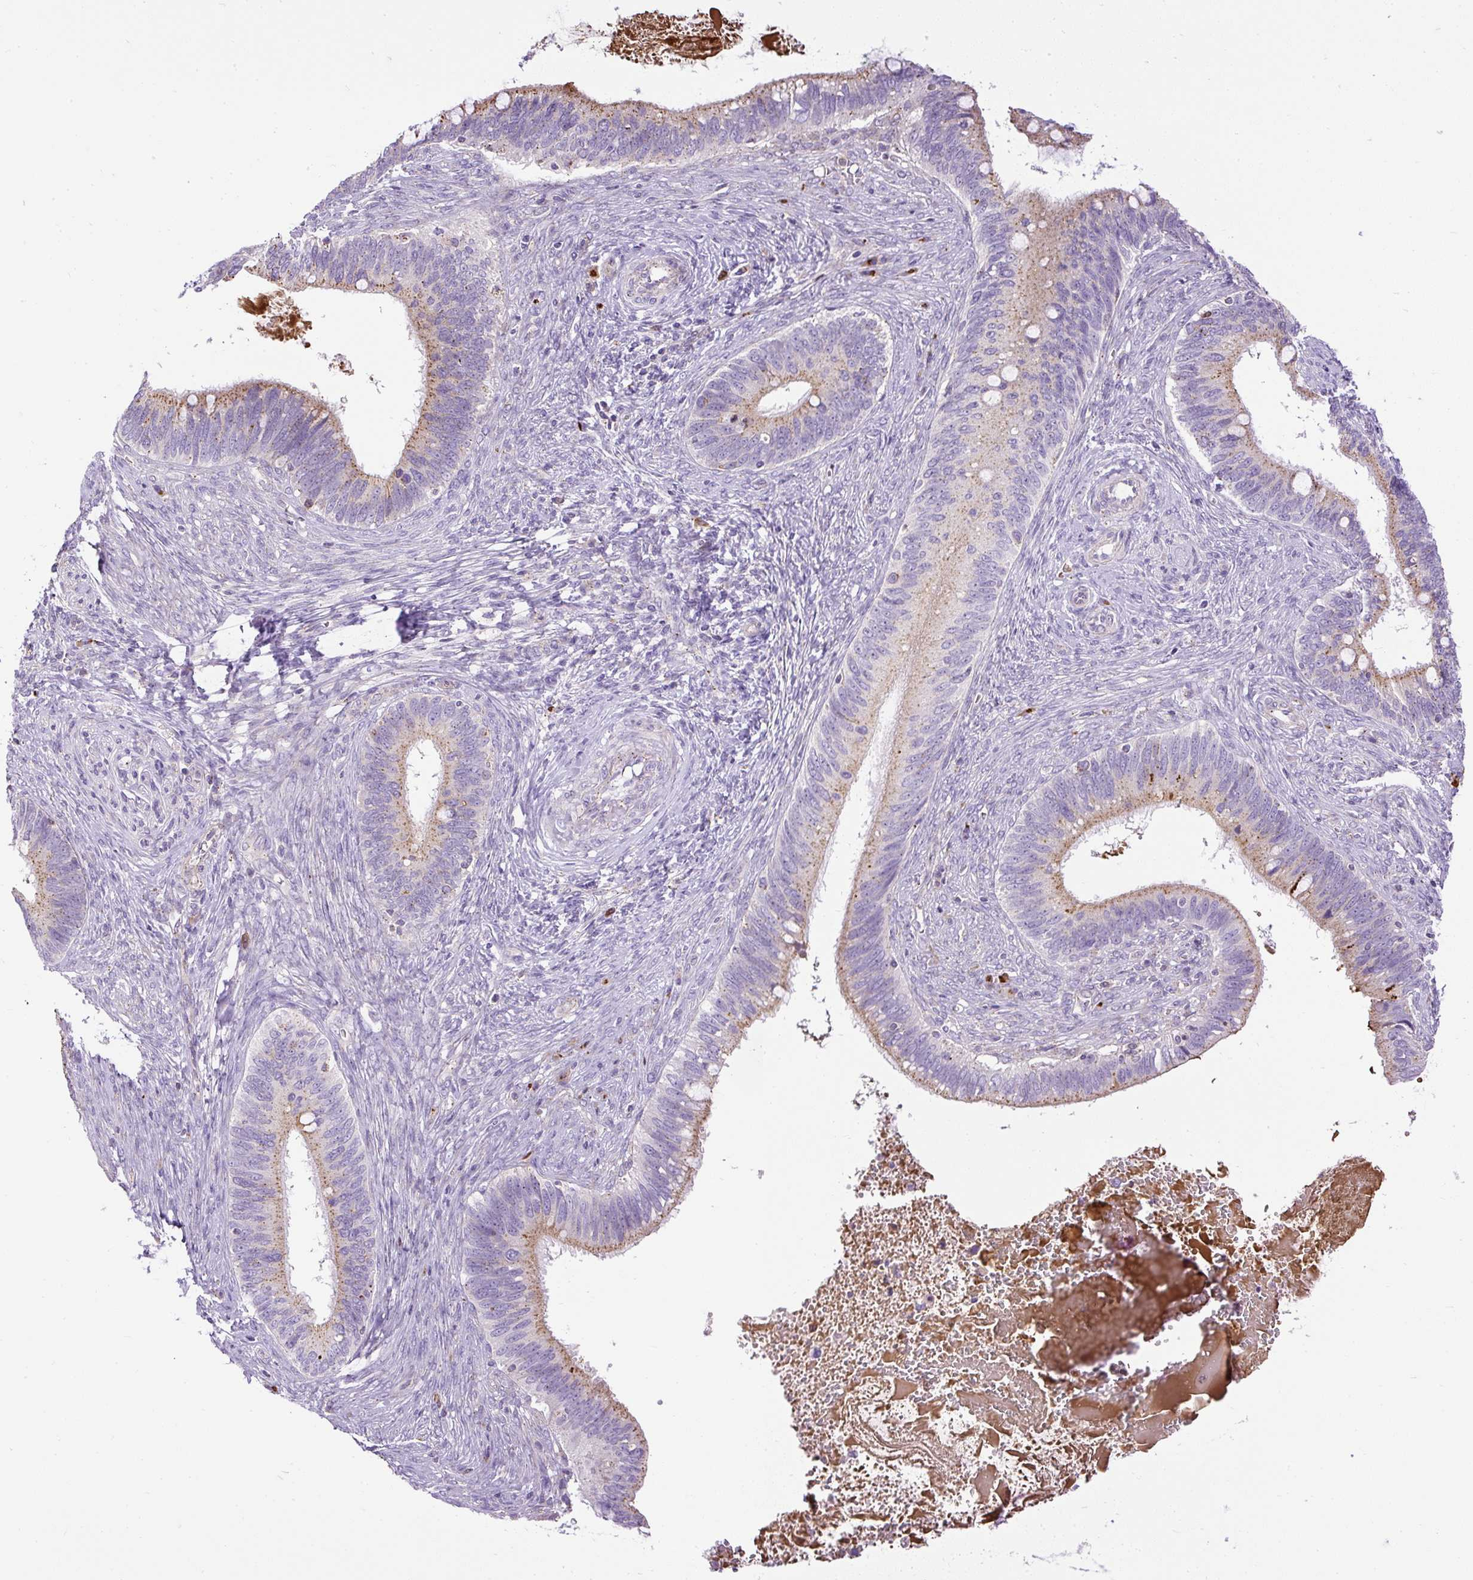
{"staining": {"intensity": "moderate", "quantity": "25%-75%", "location": "cytoplasmic/membranous"}, "tissue": "cervical cancer", "cell_type": "Tumor cells", "image_type": "cancer", "snomed": [{"axis": "morphology", "description": "Adenocarcinoma, NOS"}, {"axis": "topography", "description": "Cervix"}], "caption": "Immunohistochemical staining of human cervical cancer (adenocarcinoma) demonstrates moderate cytoplasmic/membranous protein staining in approximately 25%-75% of tumor cells.", "gene": "CFAP47", "patient": {"sex": "female", "age": 42}}